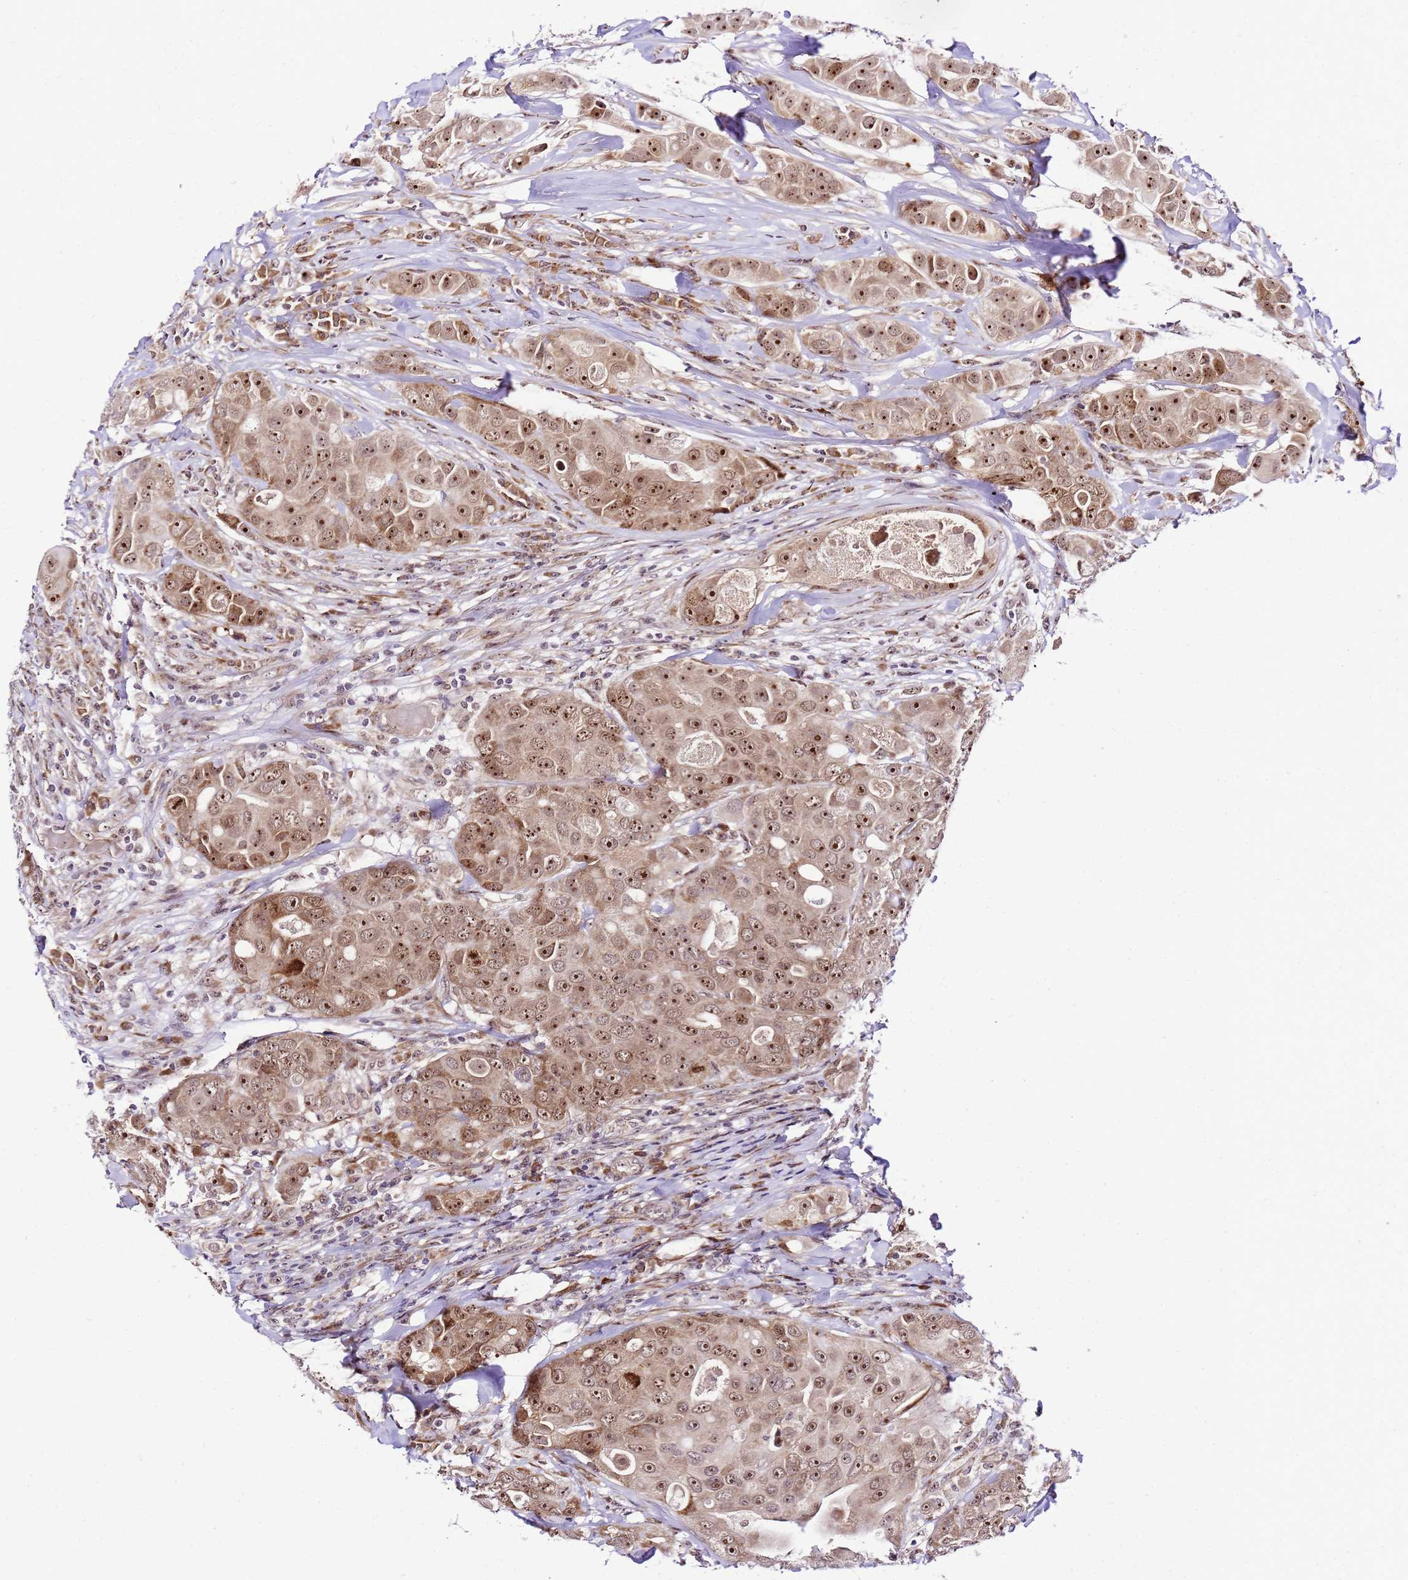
{"staining": {"intensity": "strong", "quantity": ">75%", "location": "nuclear"}, "tissue": "breast cancer", "cell_type": "Tumor cells", "image_type": "cancer", "snomed": [{"axis": "morphology", "description": "Duct carcinoma"}, {"axis": "topography", "description": "Breast"}], "caption": "Tumor cells reveal high levels of strong nuclear expression in about >75% of cells in human breast cancer (invasive ductal carcinoma).", "gene": "SLX4IP", "patient": {"sex": "female", "age": 43}}